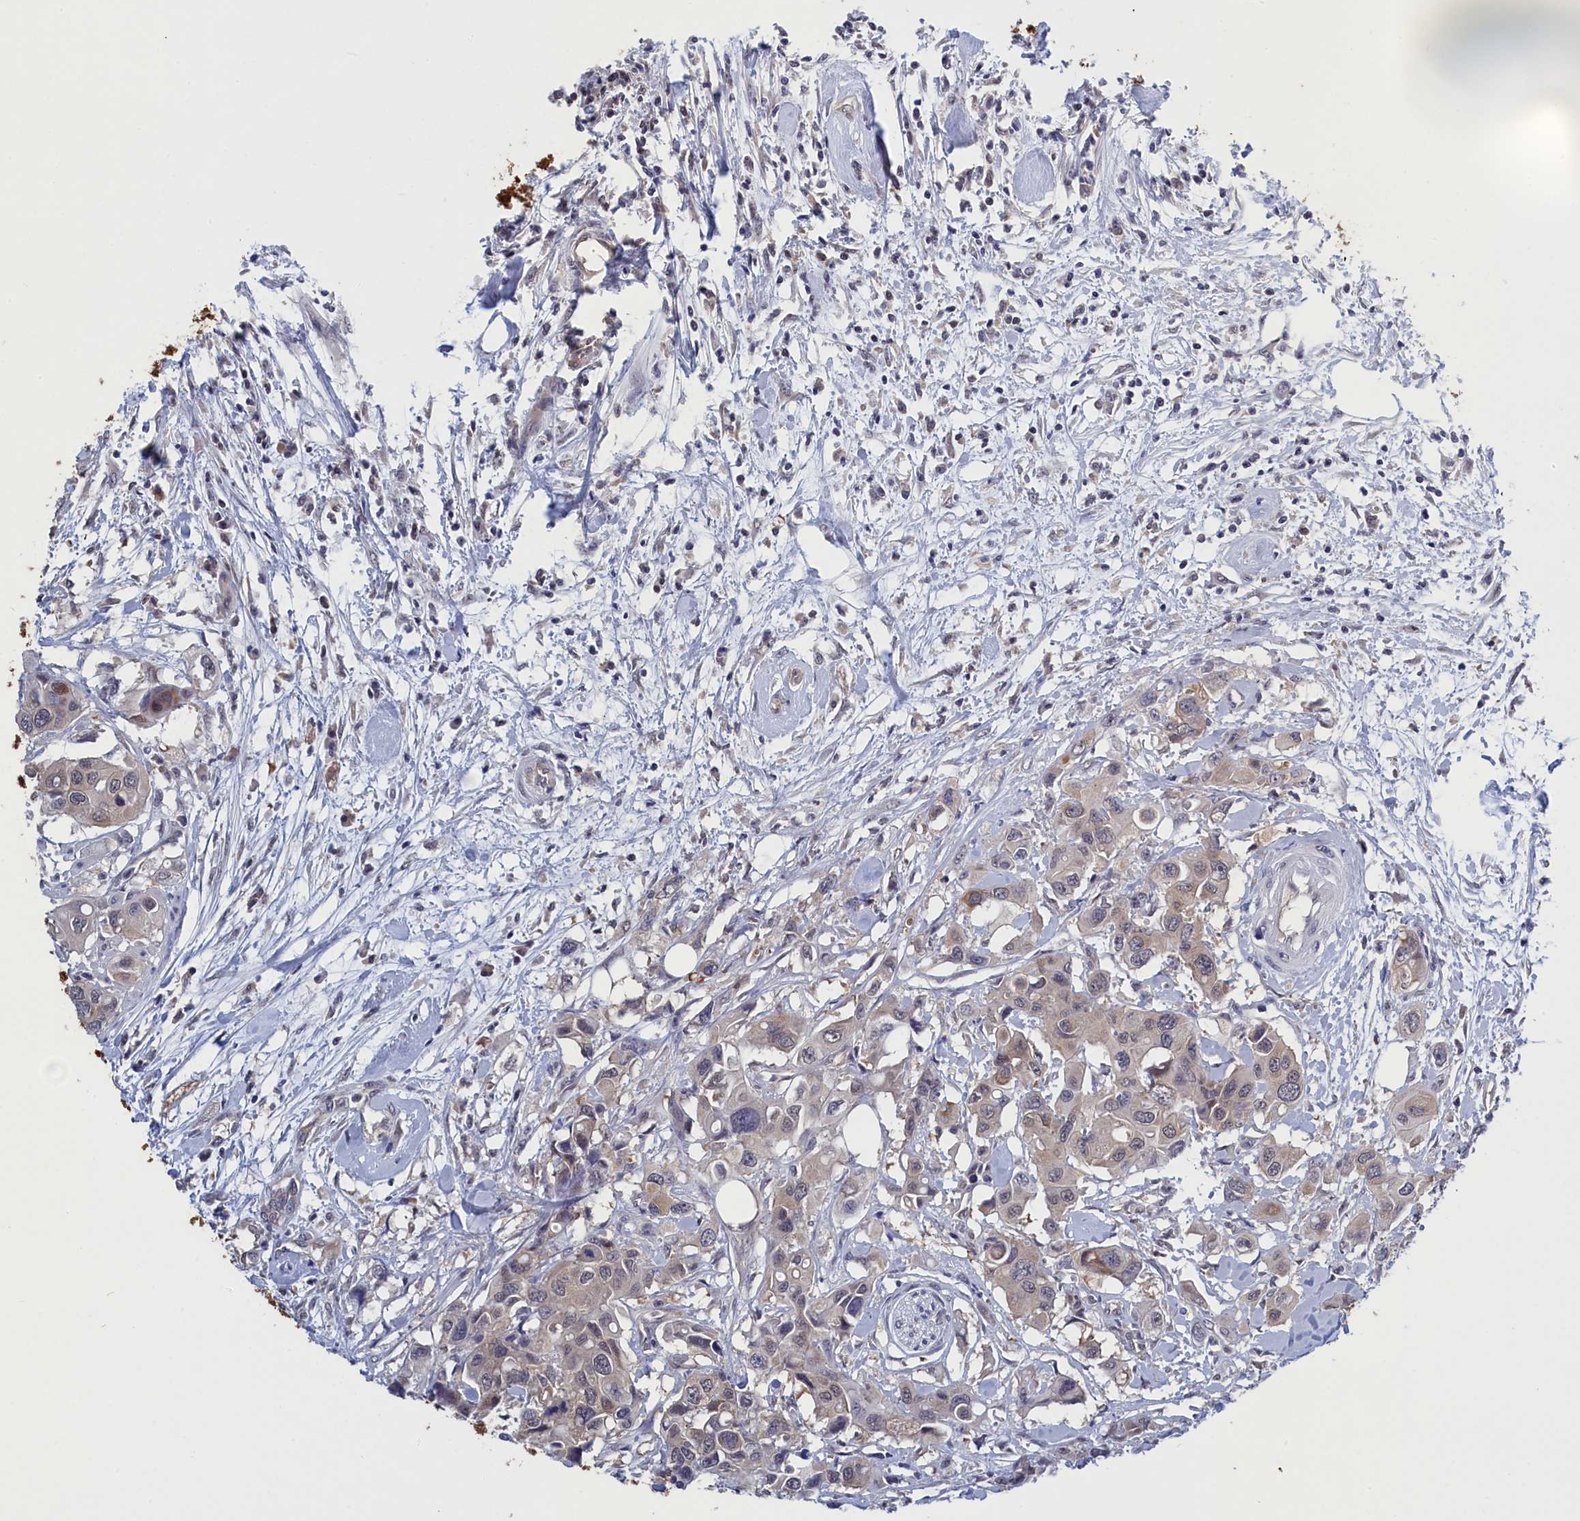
{"staining": {"intensity": "weak", "quantity": "25%-75%", "location": "cytoplasmic/membranous"}, "tissue": "colorectal cancer", "cell_type": "Tumor cells", "image_type": "cancer", "snomed": [{"axis": "morphology", "description": "Adenocarcinoma, NOS"}, {"axis": "topography", "description": "Colon"}], "caption": "DAB (3,3'-diaminobenzidine) immunohistochemical staining of human colorectal adenocarcinoma reveals weak cytoplasmic/membranous protein positivity in about 25%-75% of tumor cells.", "gene": "PGP", "patient": {"sex": "male", "age": 77}}